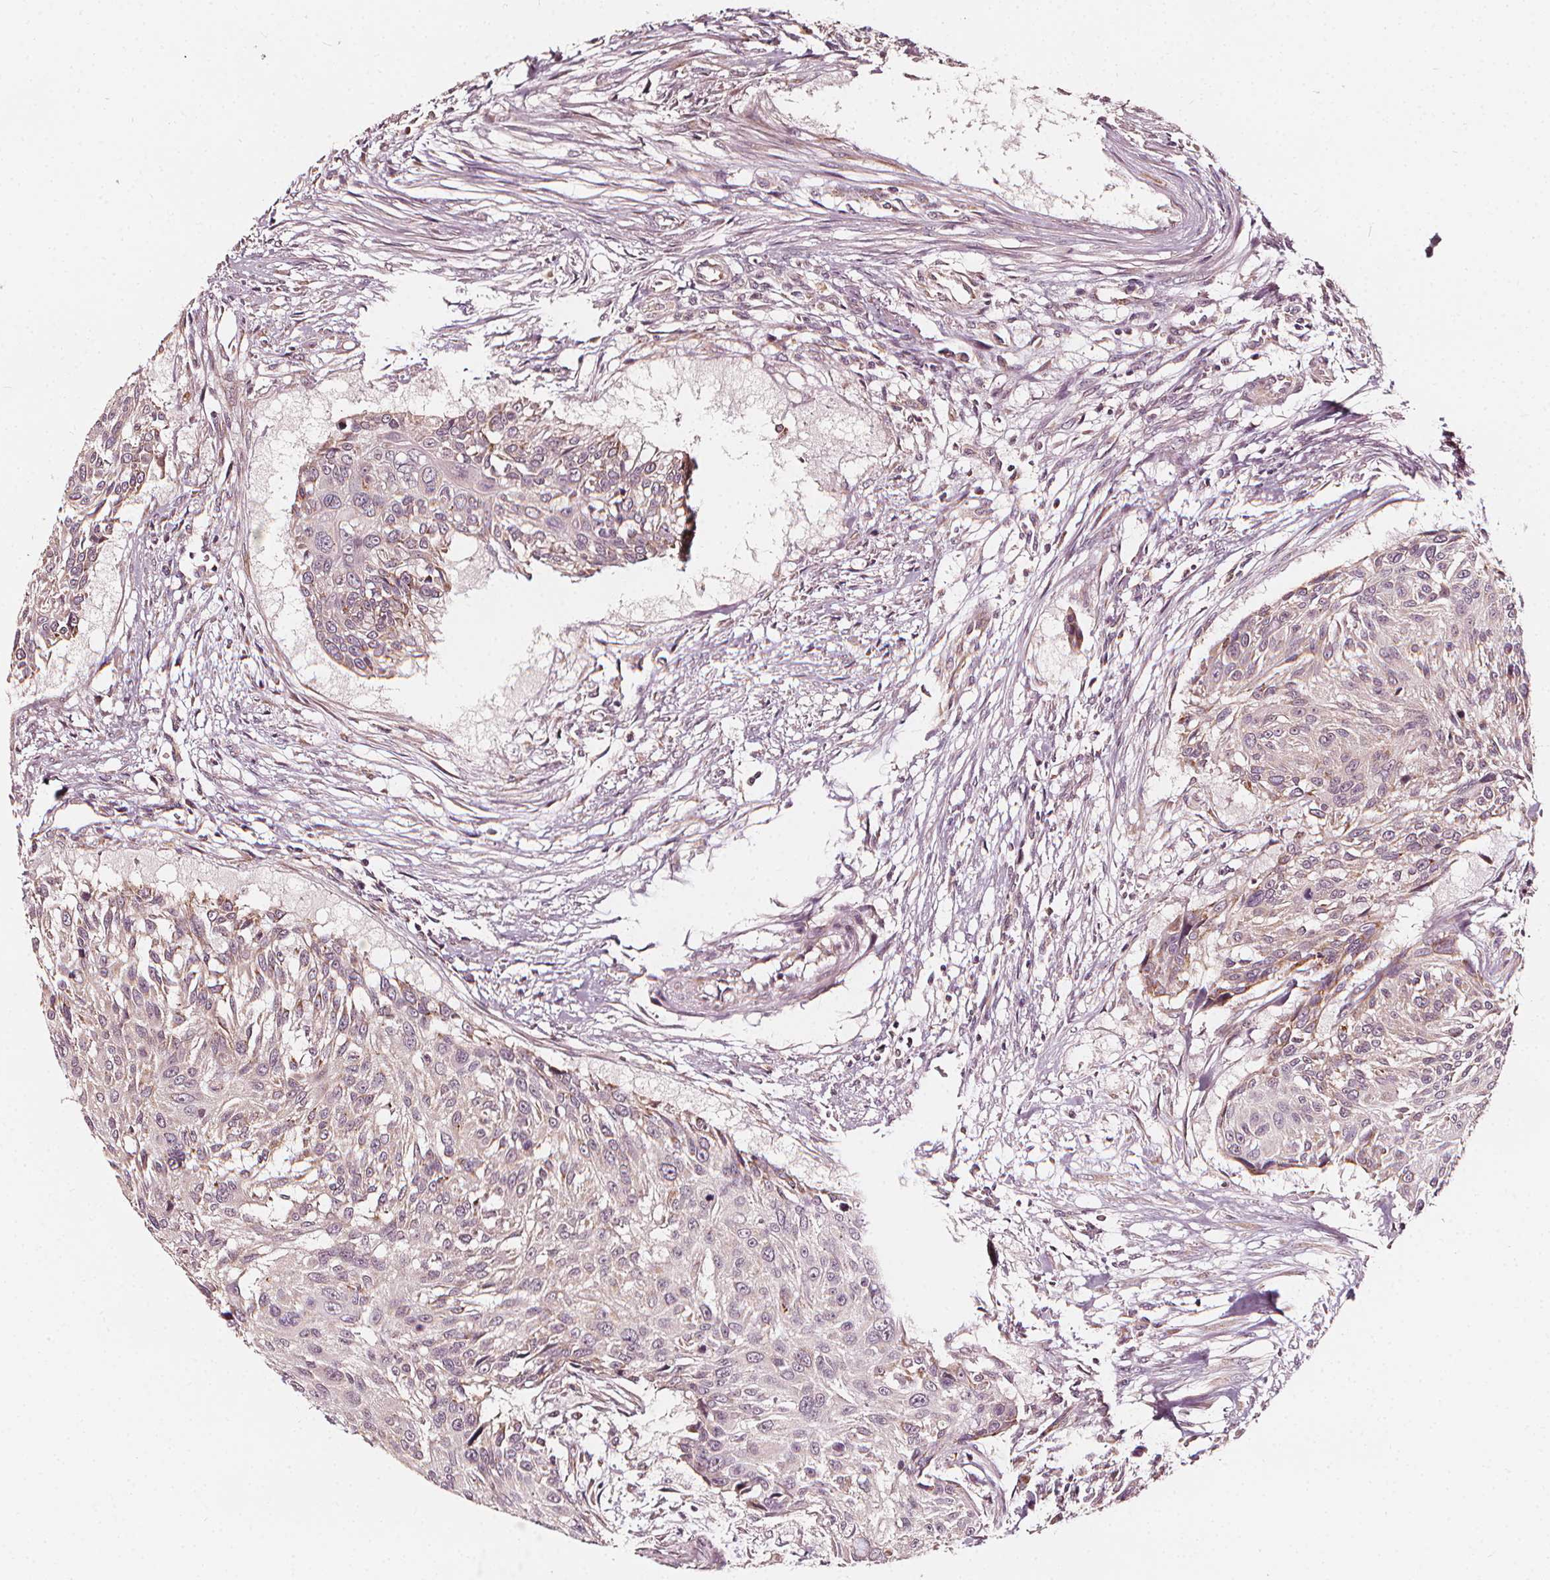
{"staining": {"intensity": "weak", "quantity": "<25%", "location": "cytoplasmic/membranous"}, "tissue": "urothelial cancer", "cell_type": "Tumor cells", "image_type": "cancer", "snomed": [{"axis": "morphology", "description": "Urothelial carcinoma, NOS"}, {"axis": "topography", "description": "Urinary bladder"}], "caption": "This is a image of immunohistochemistry (IHC) staining of urothelial cancer, which shows no expression in tumor cells.", "gene": "NPC1L1", "patient": {"sex": "male", "age": 55}}